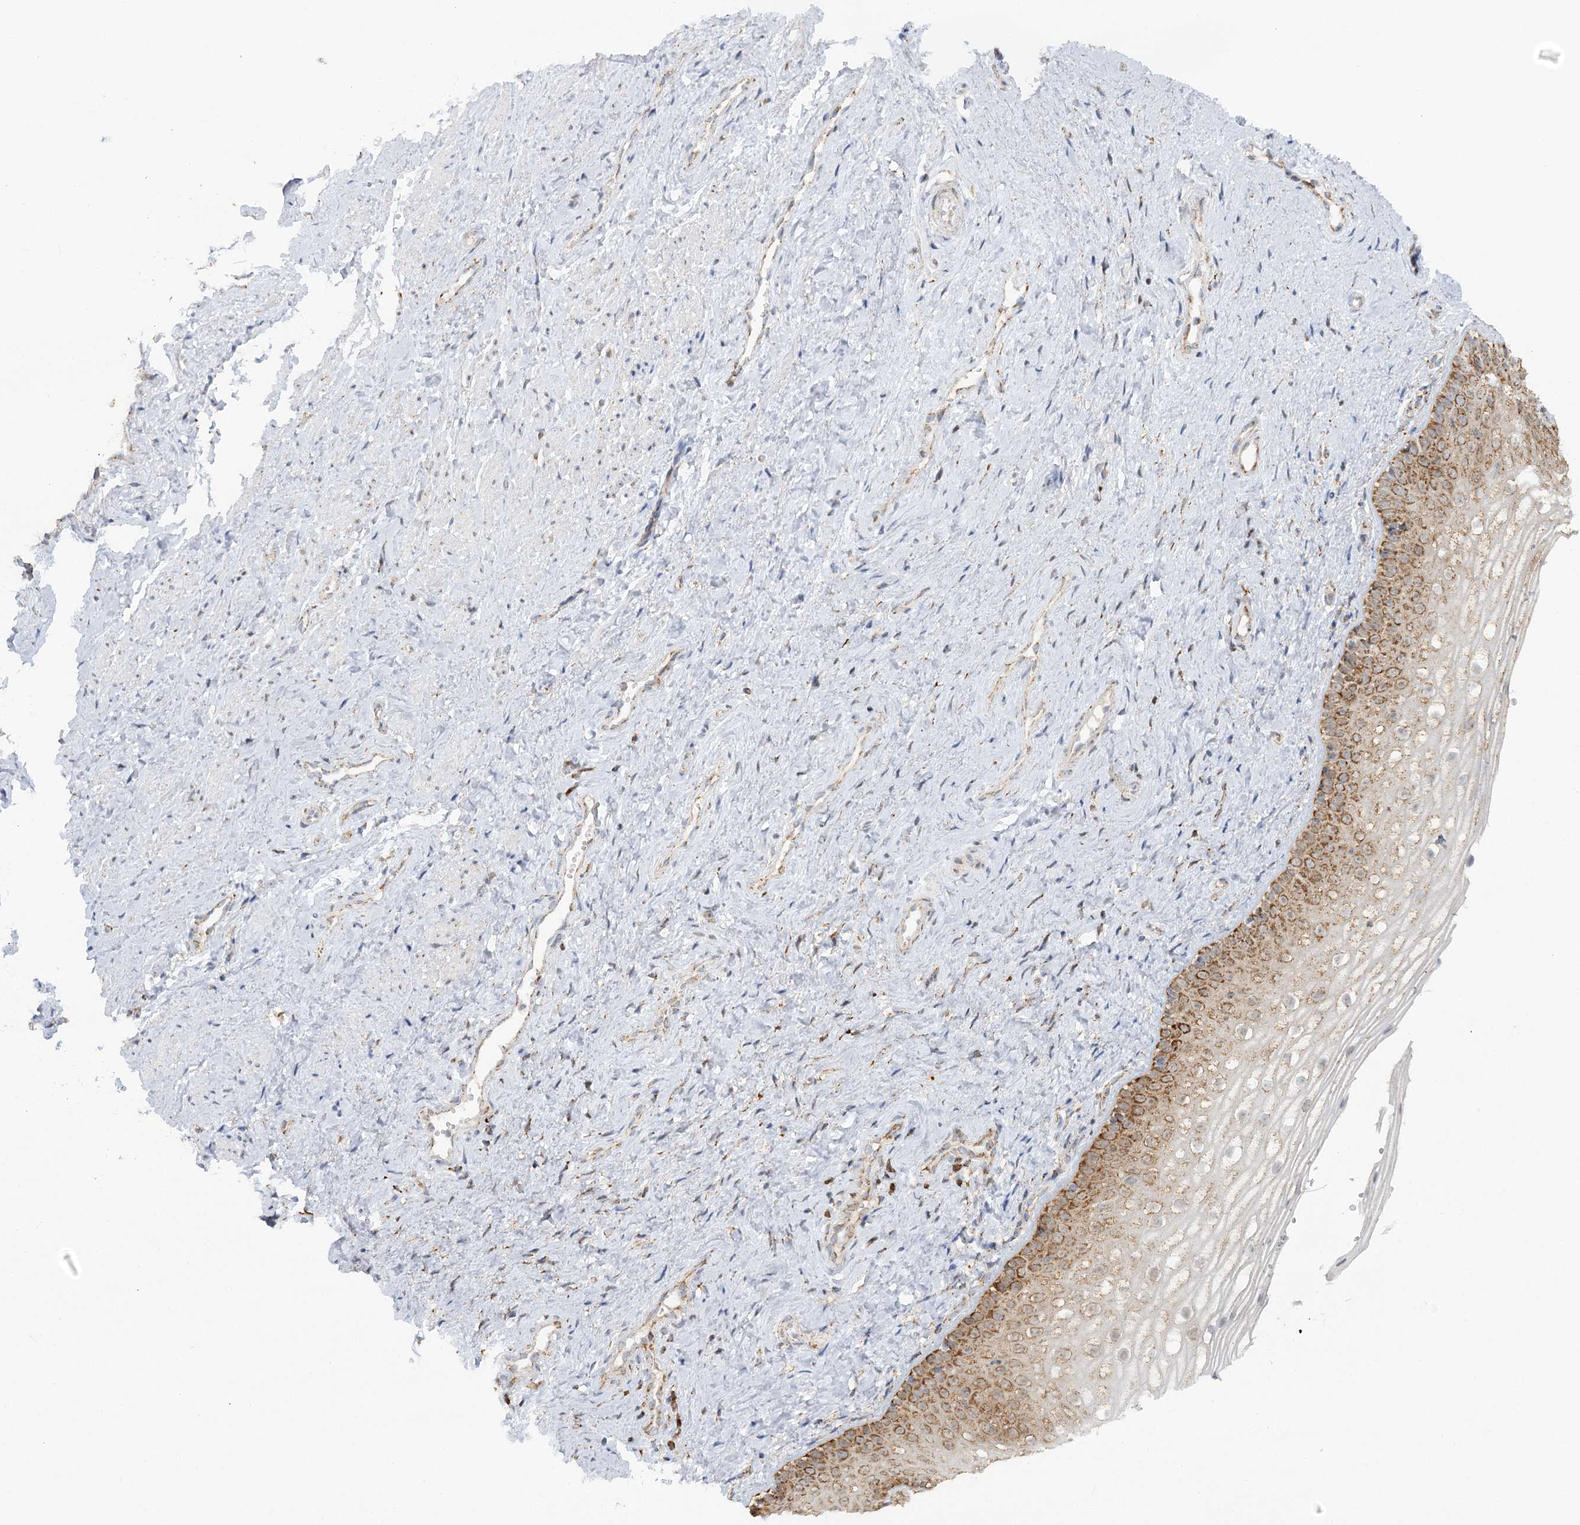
{"staining": {"intensity": "moderate", "quantity": ">75%", "location": "cytoplasmic/membranous"}, "tissue": "vagina", "cell_type": "Squamous epithelial cells", "image_type": "normal", "snomed": [{"axis": "morphology", "description": "Normal tissue, NOS"}, {"axis": "topography", "description": "Vagina"}], "caption": "A photomicrograph of human vagina stained for a protein exhibits moderate cytoplasmic/membranous brown staining in squamous epithelial cells.", "gene": "TAS1R1", "patient": {"sex": "female", "age": 46}}